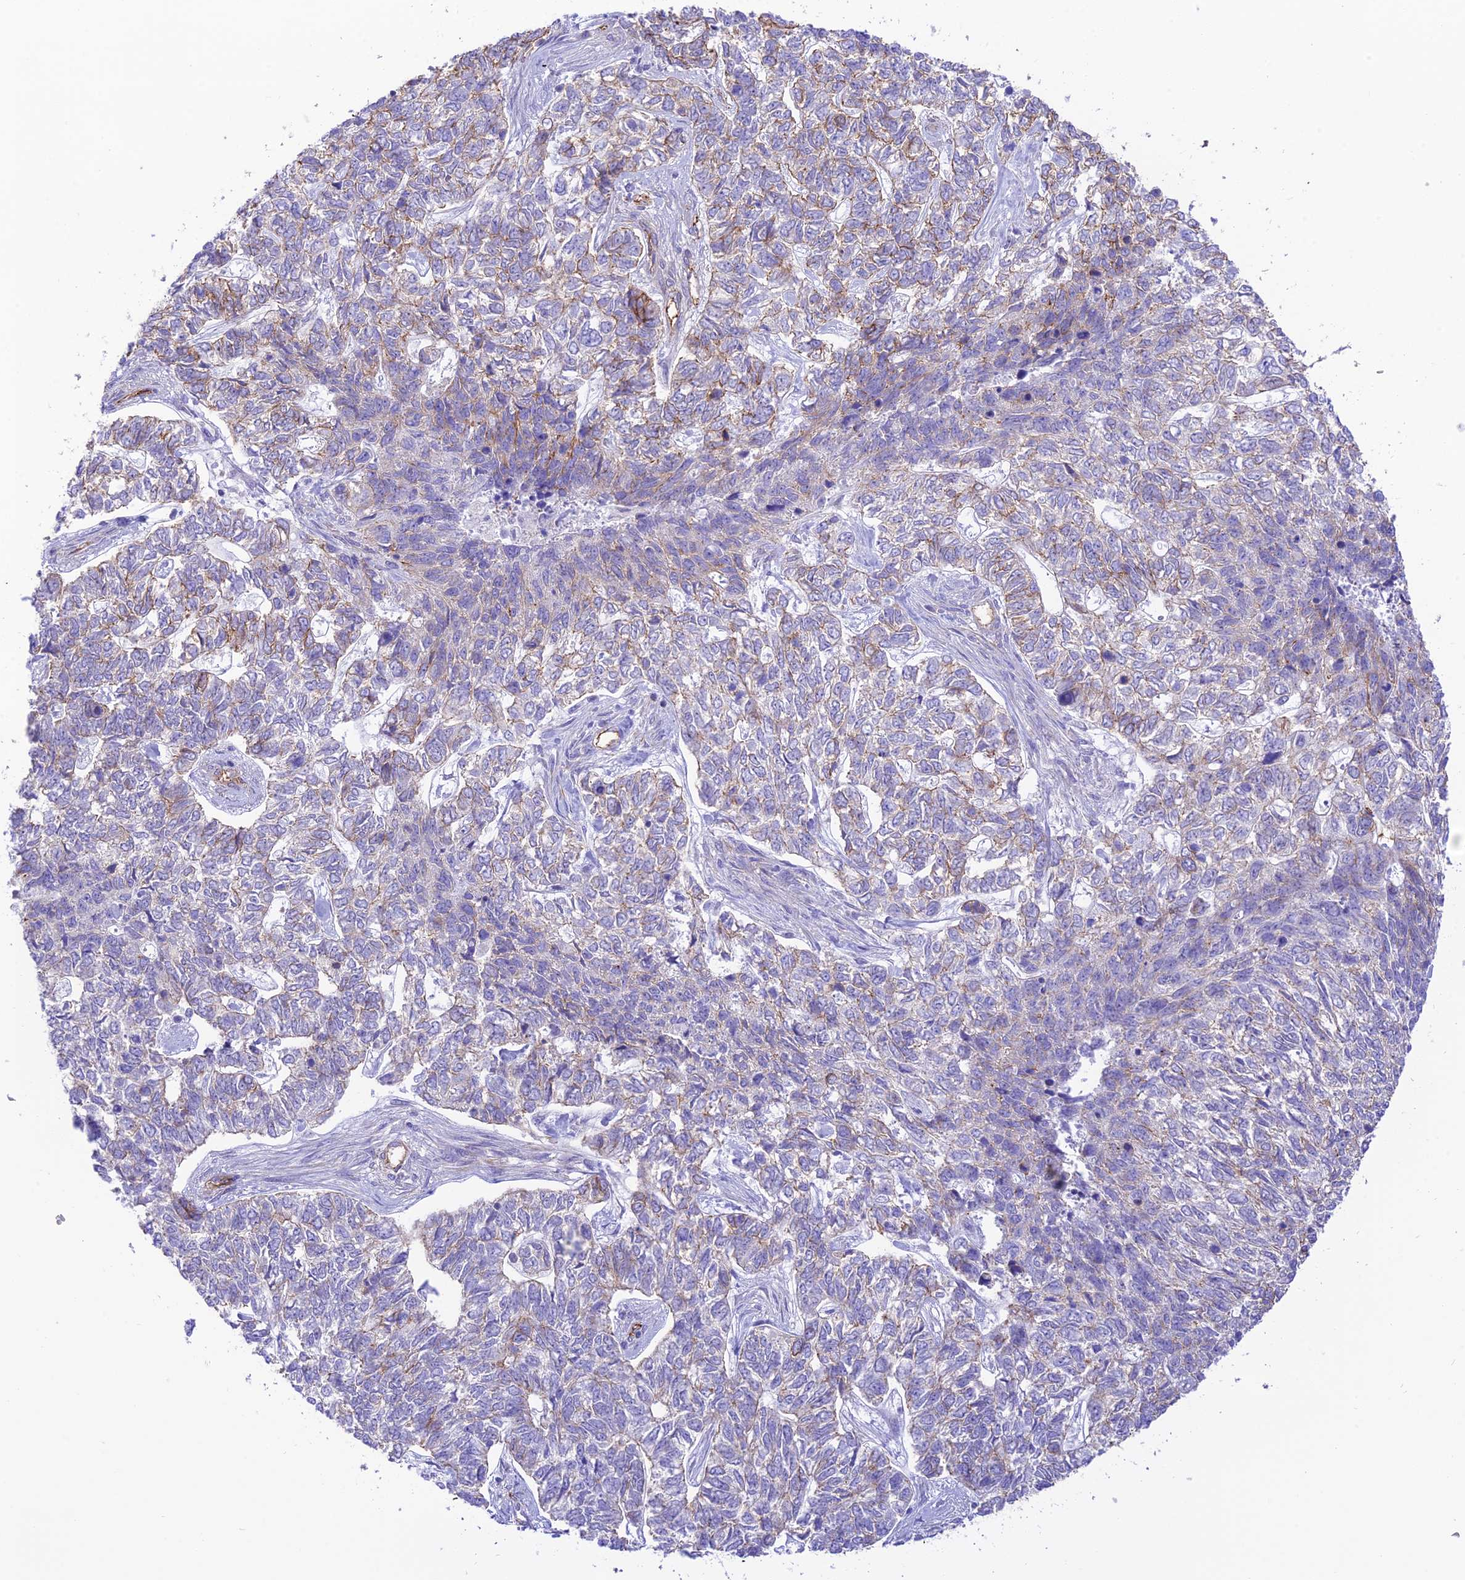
{"staining": {"intensity": "moderate", "quantity": "<25%", "location": "cytoplasmic/membranous"}, "tissue": "skin cancer", "cell_type": "Tumor cells", "image_type": "cancer", "snomed": [{"axis": "morphology", "description": "Basal cell carcinoma"}, {"axis": "topography", "description": "Skin"}], "caption": "An immunohistochemistry histopathology image of neoplastic tissue is shown. Protein staining in brown shows moderate cytoplasmic/membranous positivity in basal cell carcinoma (skin) within tumor cells. (DAB (3,3'-diaminobenzidine) = brown stain, brightfield microscopy at high magnification).", "gene": "YPEL5", "patient": {"sex": "female", "age": 65}}